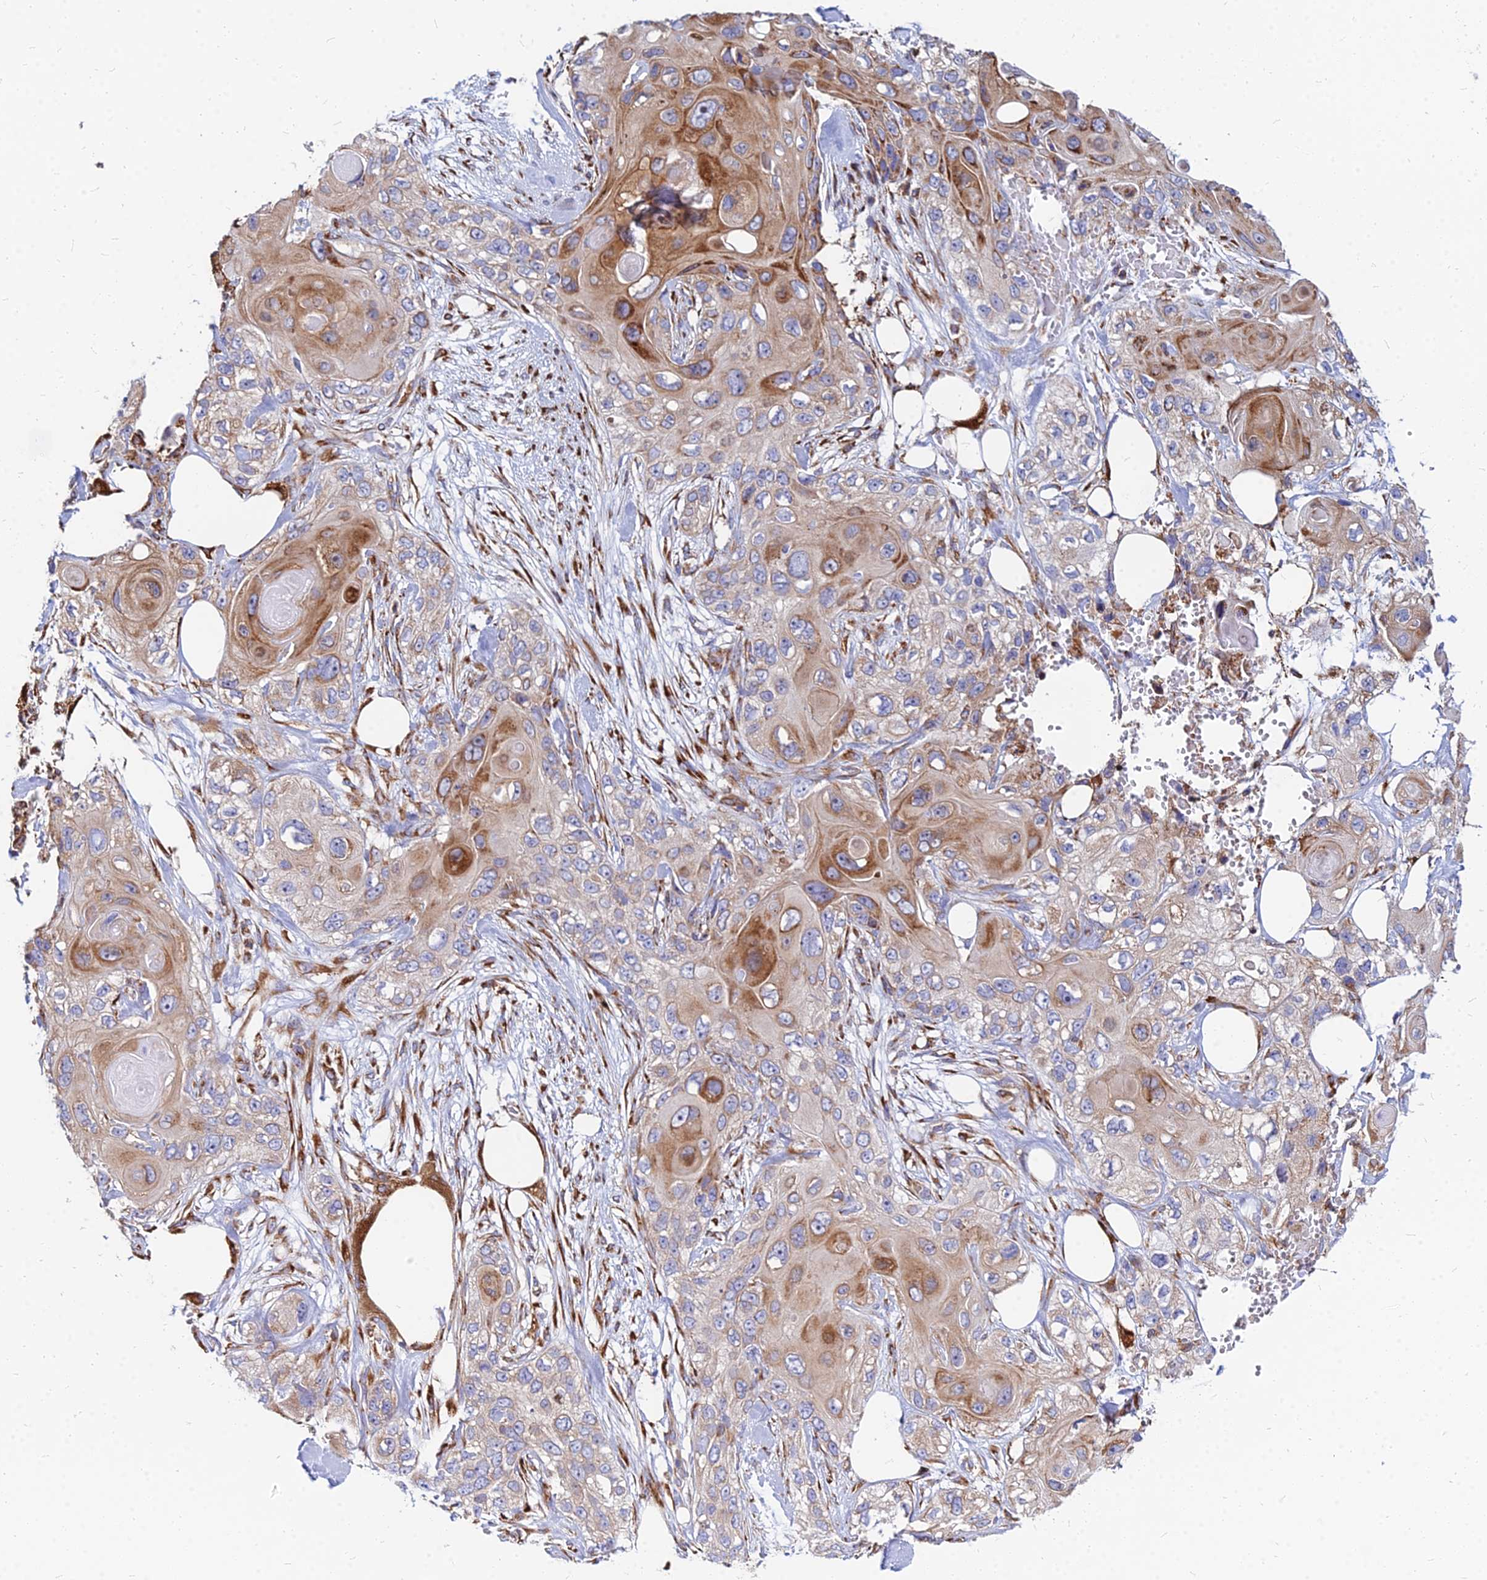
{"staining": {"intensity": "moderate", "quantity": "25%-75%", "location": "cytoplasmic/membranous"}, "tissue": "skin cancer", "cell_type": "Tumor cells", "image_type": "cancer", "snomed": [{"axis": "morphology", "description": "Normal tissue, NOS"}, {"axis": "morphology", "description": "Squamous cell carcinoma, NOS"}, {"axis": "topography", "description": "Skin"}], "caption": "An immunohistochemistry (IHC) histopathology image of neoplastic tissue is shown. Protein staining in brown labels moderate cytoplasmic/membranous positivity in skin squamous cell carcinoma within tumor cells. (brown staining indicates protein expression, while blue staining denotes nuclei).", "gene": "CCT6B", "patient": {"sex": "male", "age": 72}}